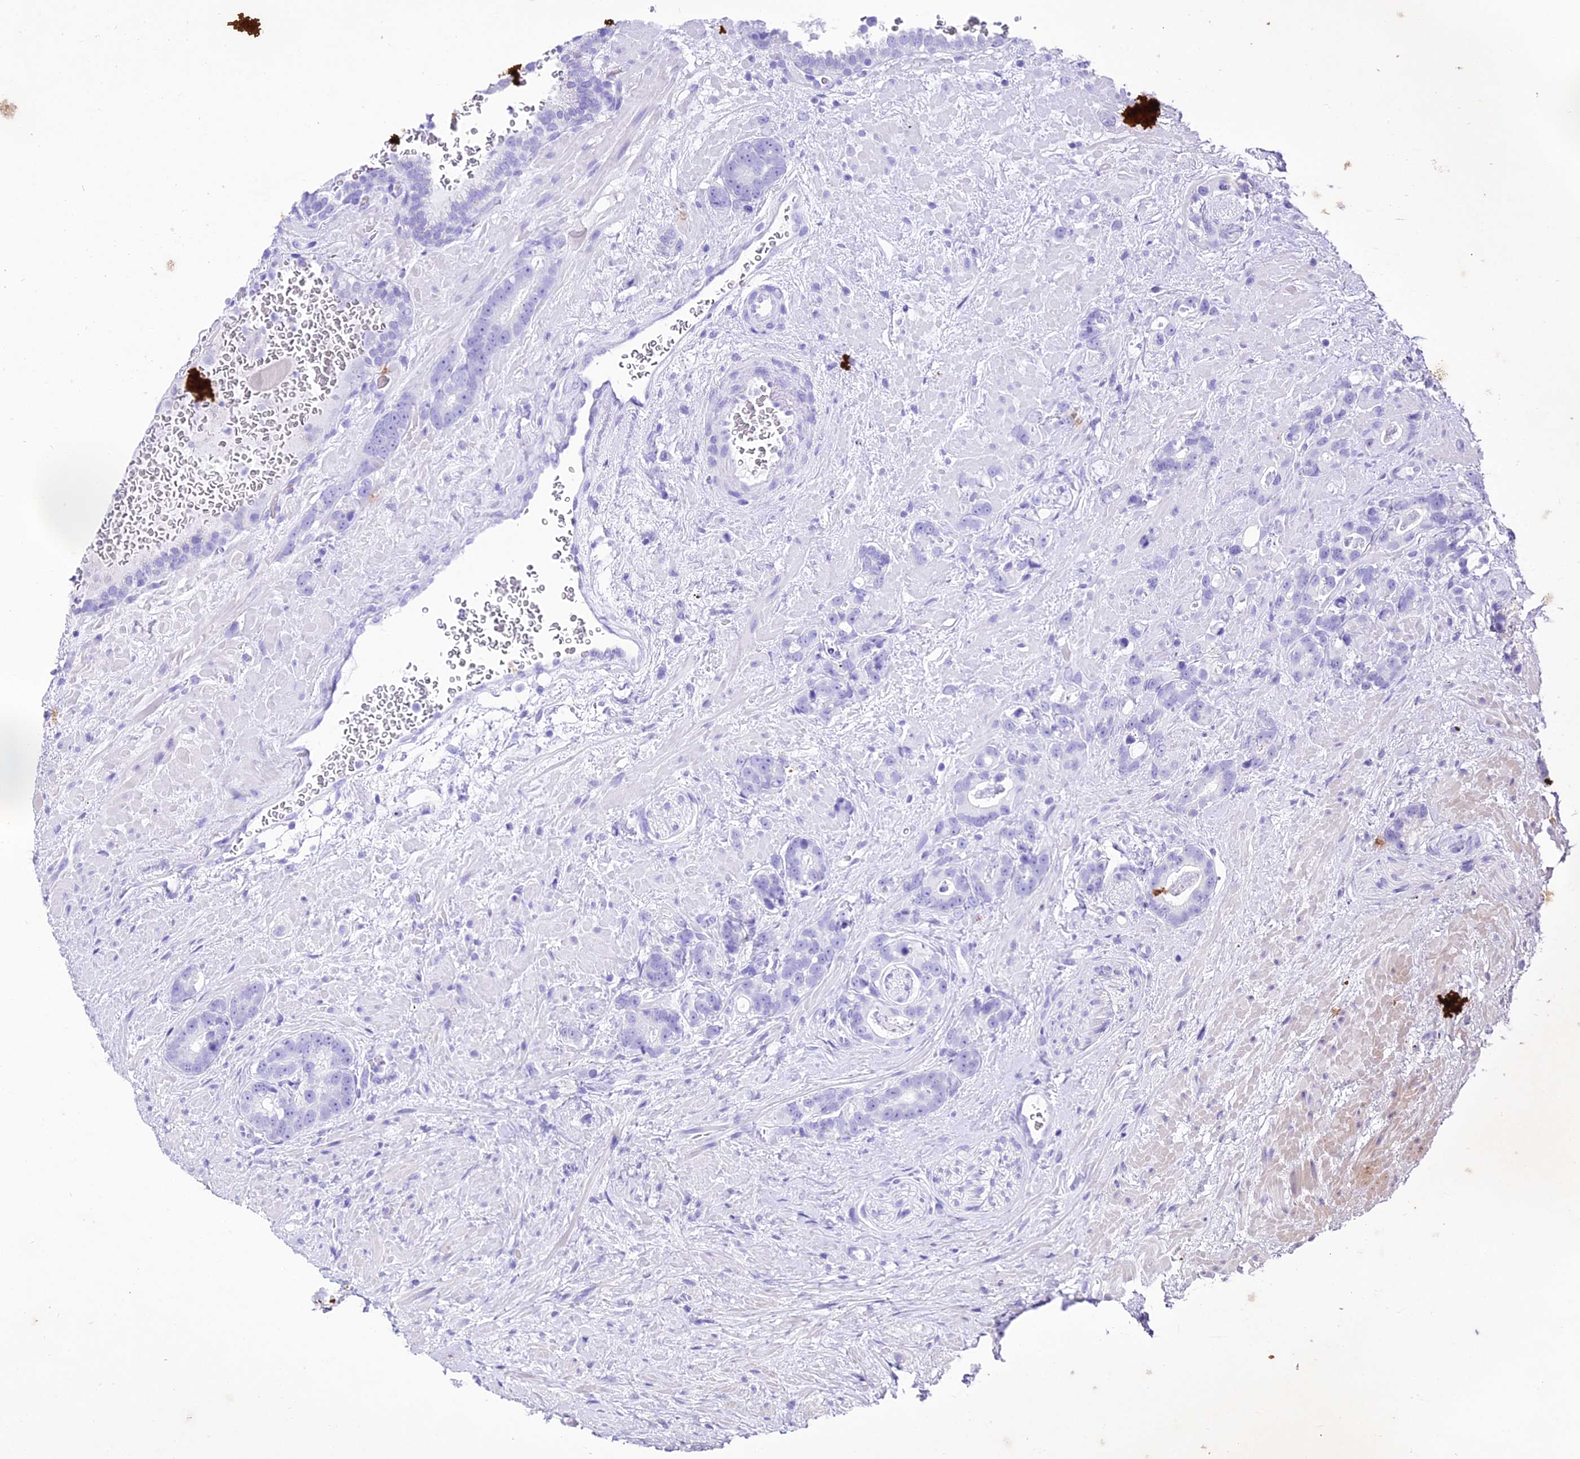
{"staining": {"intensity": "negative", "quantity": "none", "location": "none"}, "tissue": "prostate cancer", "cell_type": "Tumor cells", "image_type": "cancer", "snomed": [{"axis": "morphology", "description": "Adenocarcinoma, High grade"}, {"axis": "topography", "description": "Prostate"}], "caption": "A histopathology image of prostate high-grade adenocarcinoma stained for a protein shows no brown staining in tumor cells. The staining is performed using DAB brown chromogen with nuclei counter-stained in using hematoxylin.", "gene": "TRMT44", "patient": {"sex": "male", "age": 74}}